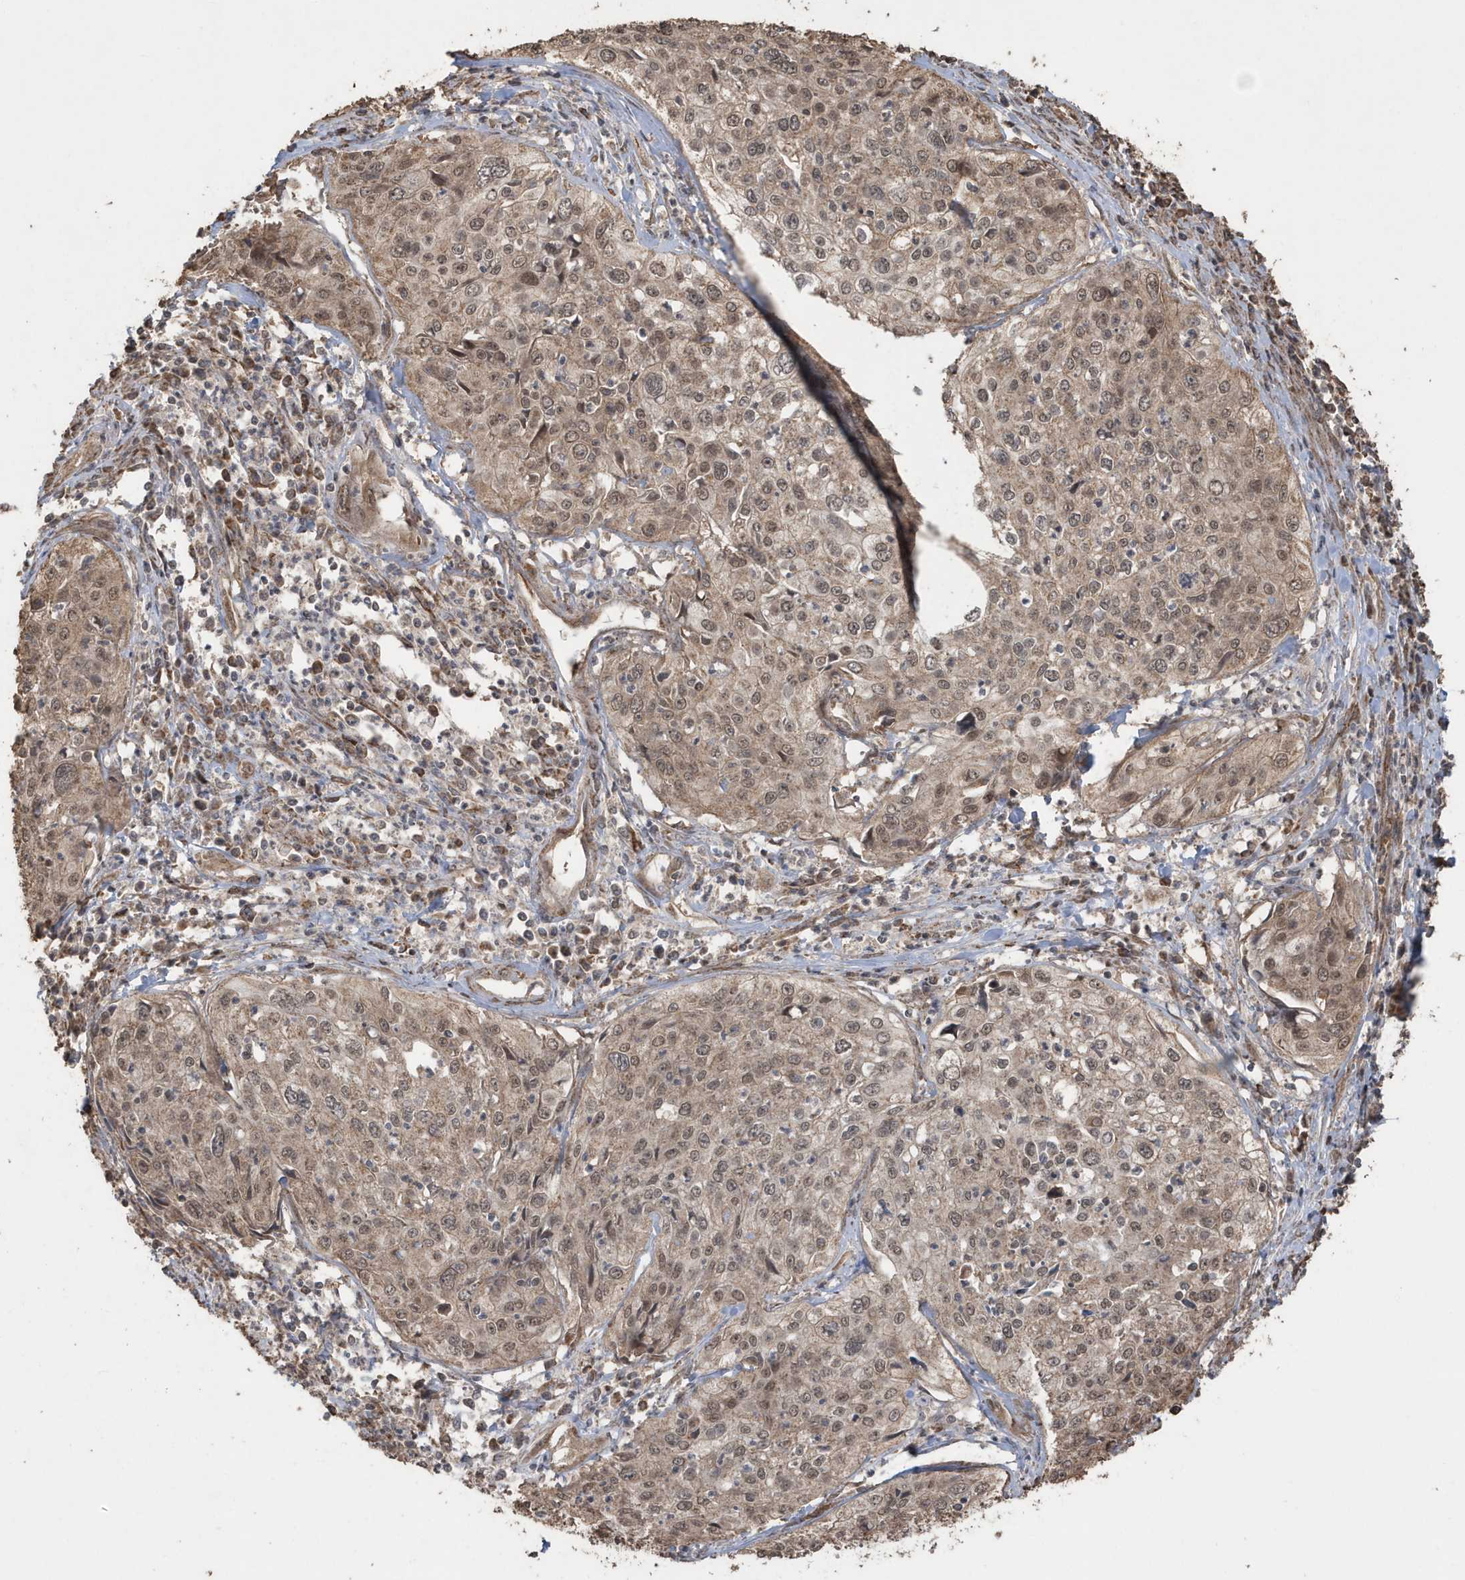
{"staining": {"intensity": "weak", "quantity": ">75%", "location": "cytoplasmic/membranous,nuclear"}, "tissue": "cervical cancer", "cell_type": "Tumor cells", "image_type": "cancer", "snomed": [{"axis": "morphology", "description": "Squamous cell carcinoma, NOS"}, {"axis": "topography", "description": "Cervix"}], "caption": "A micrograph of cervical cancer stained for a protein exhibits weak cytoplasmic/membranous and nuclear brown staining in tumor cells.", "gene": "PAXBP1", "patient": {"sex": "female", "age": 31}}